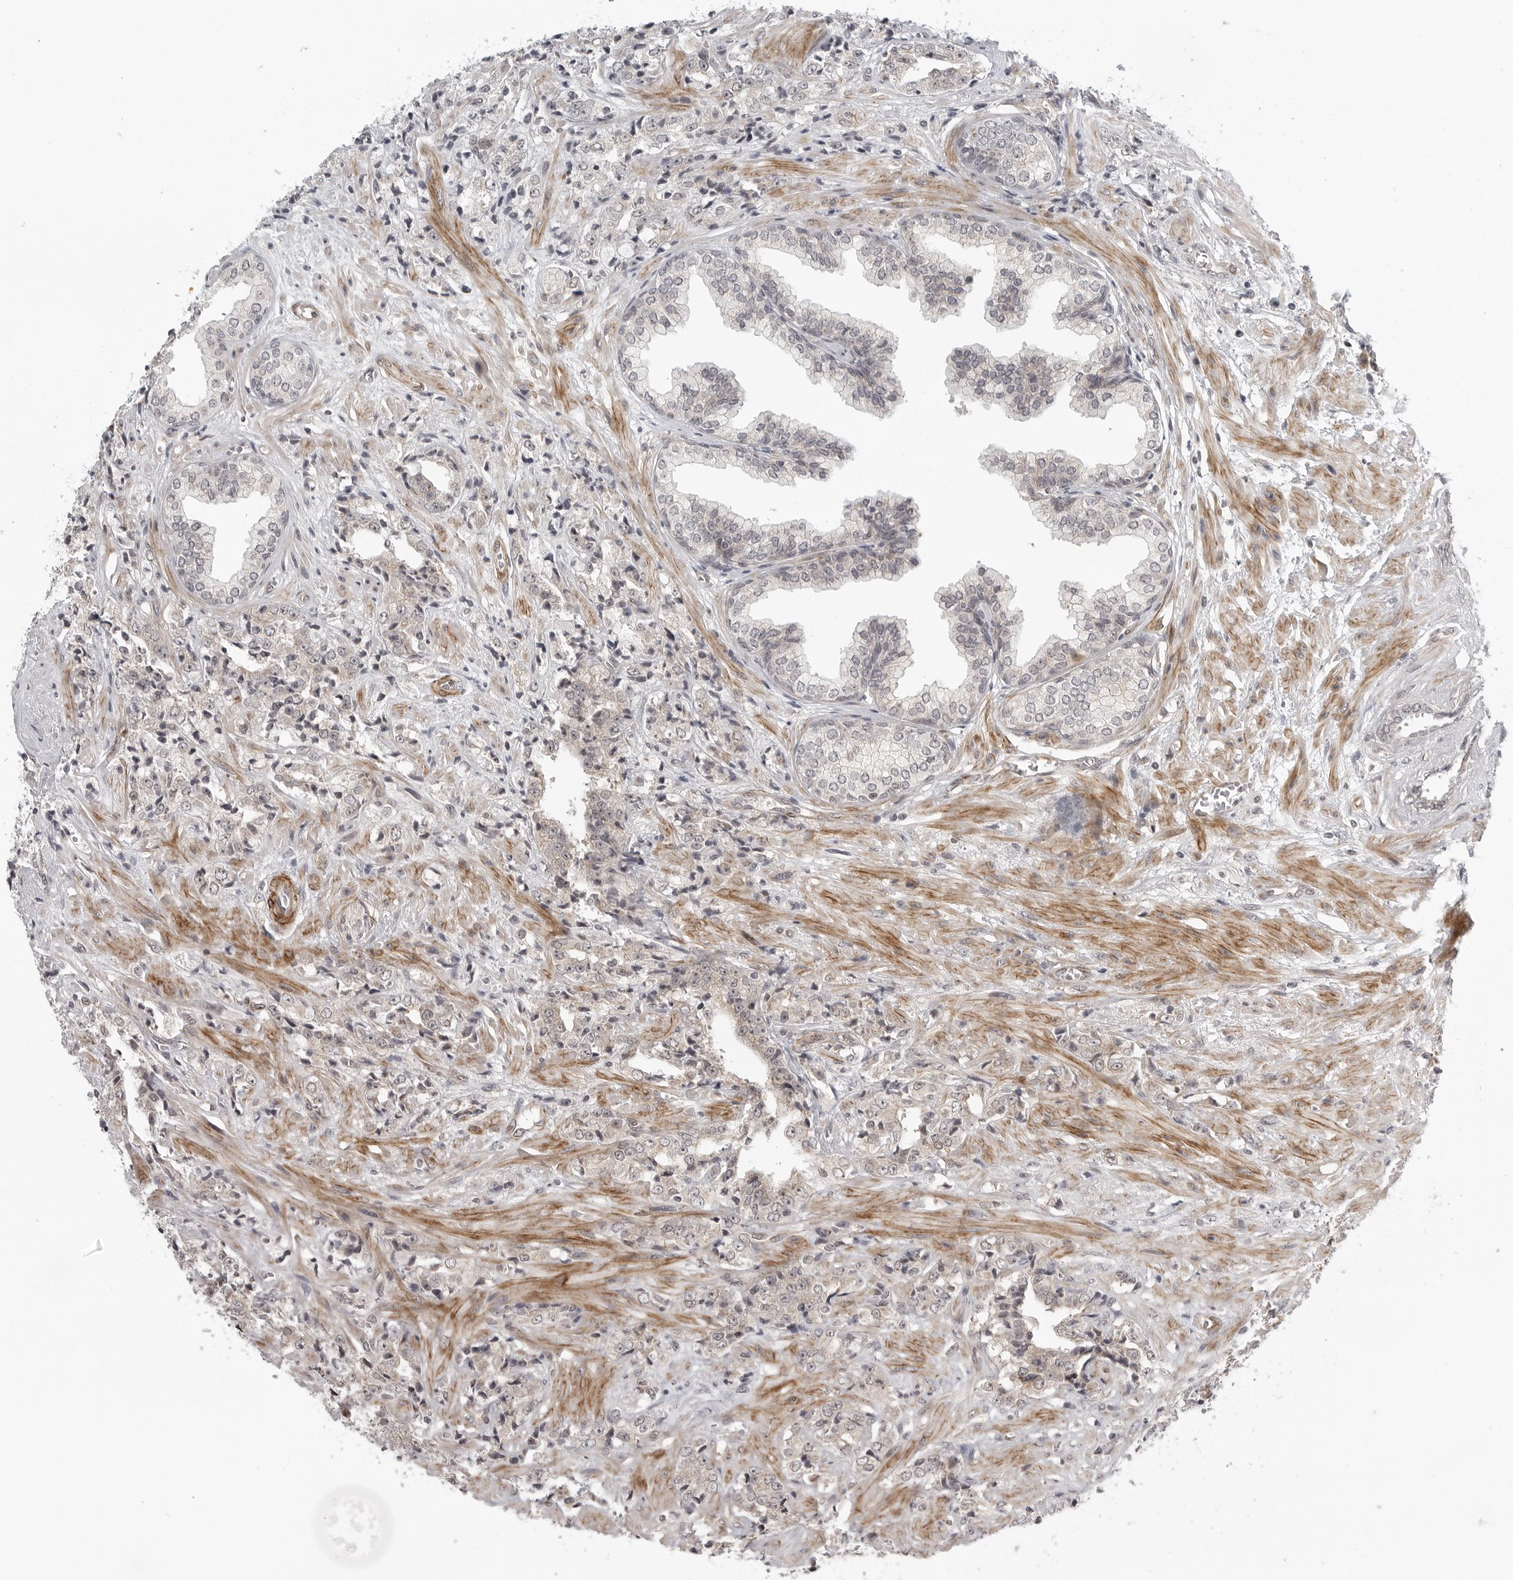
{"staining": {"intensity": "weak", "quantity": "<25%", "location": "cytoplasmic/membranous"}, "tissue": "prostate cancer", "cell_type": "Tumor cells", "image_type": "cancer", "snomed": [{"axis": "morphology", "description": "Adenocarcinoma, High grade"}, {"axis": "topography", "description": "Prostate"}], "caption": "Tumor cells show no significant expression in prostate cancer. (Stains: DAB immunohistochemistry (IHC) with hematoxylin counter stain, Microscopy: brightfield microscopy at high magnification).", "gene": "TUT4", "patient": {"sex": "male", "age": 71}}